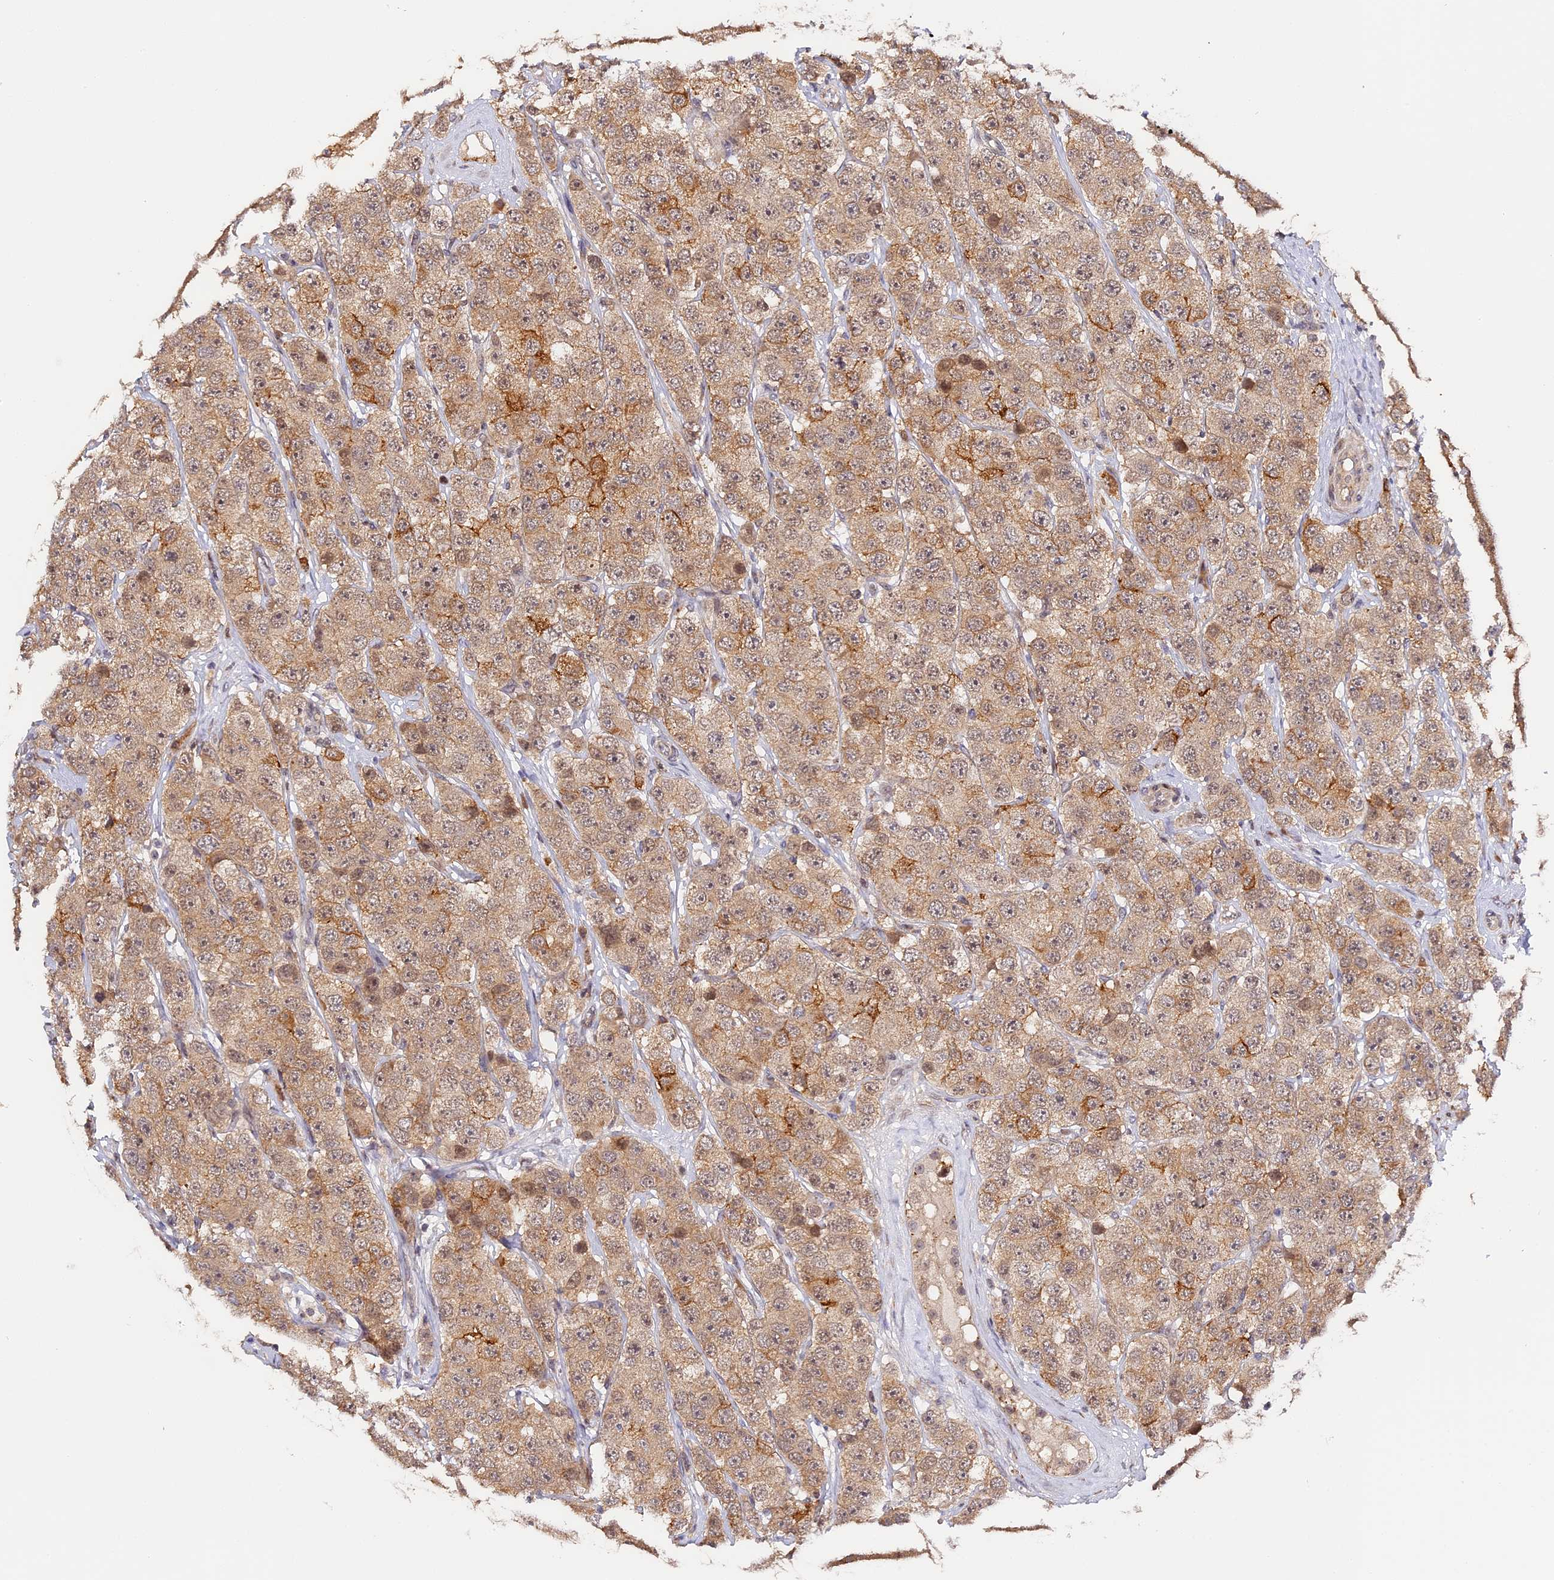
{"staining": {"intensity": "moderate", "quantity": ">75%", "location": "cytoplasmic/membranous"}, "tissue": "testis cancer", "cell_type": "Tumor cells", "image_type": "cancer", "snomed": [{"axis": "morphology", "description": "Seminoma, NOS"}, {"axis": "topography", "description": "Testis"}], "caption": "Brown immunohistochemical staining in testis cancer (seminoma) reveals moderate cytoplasmic/membranous expression in approximately >75% of tumor cells.", "gene": "IMPACT", "patient": {"sex": "male", "age": 28}}